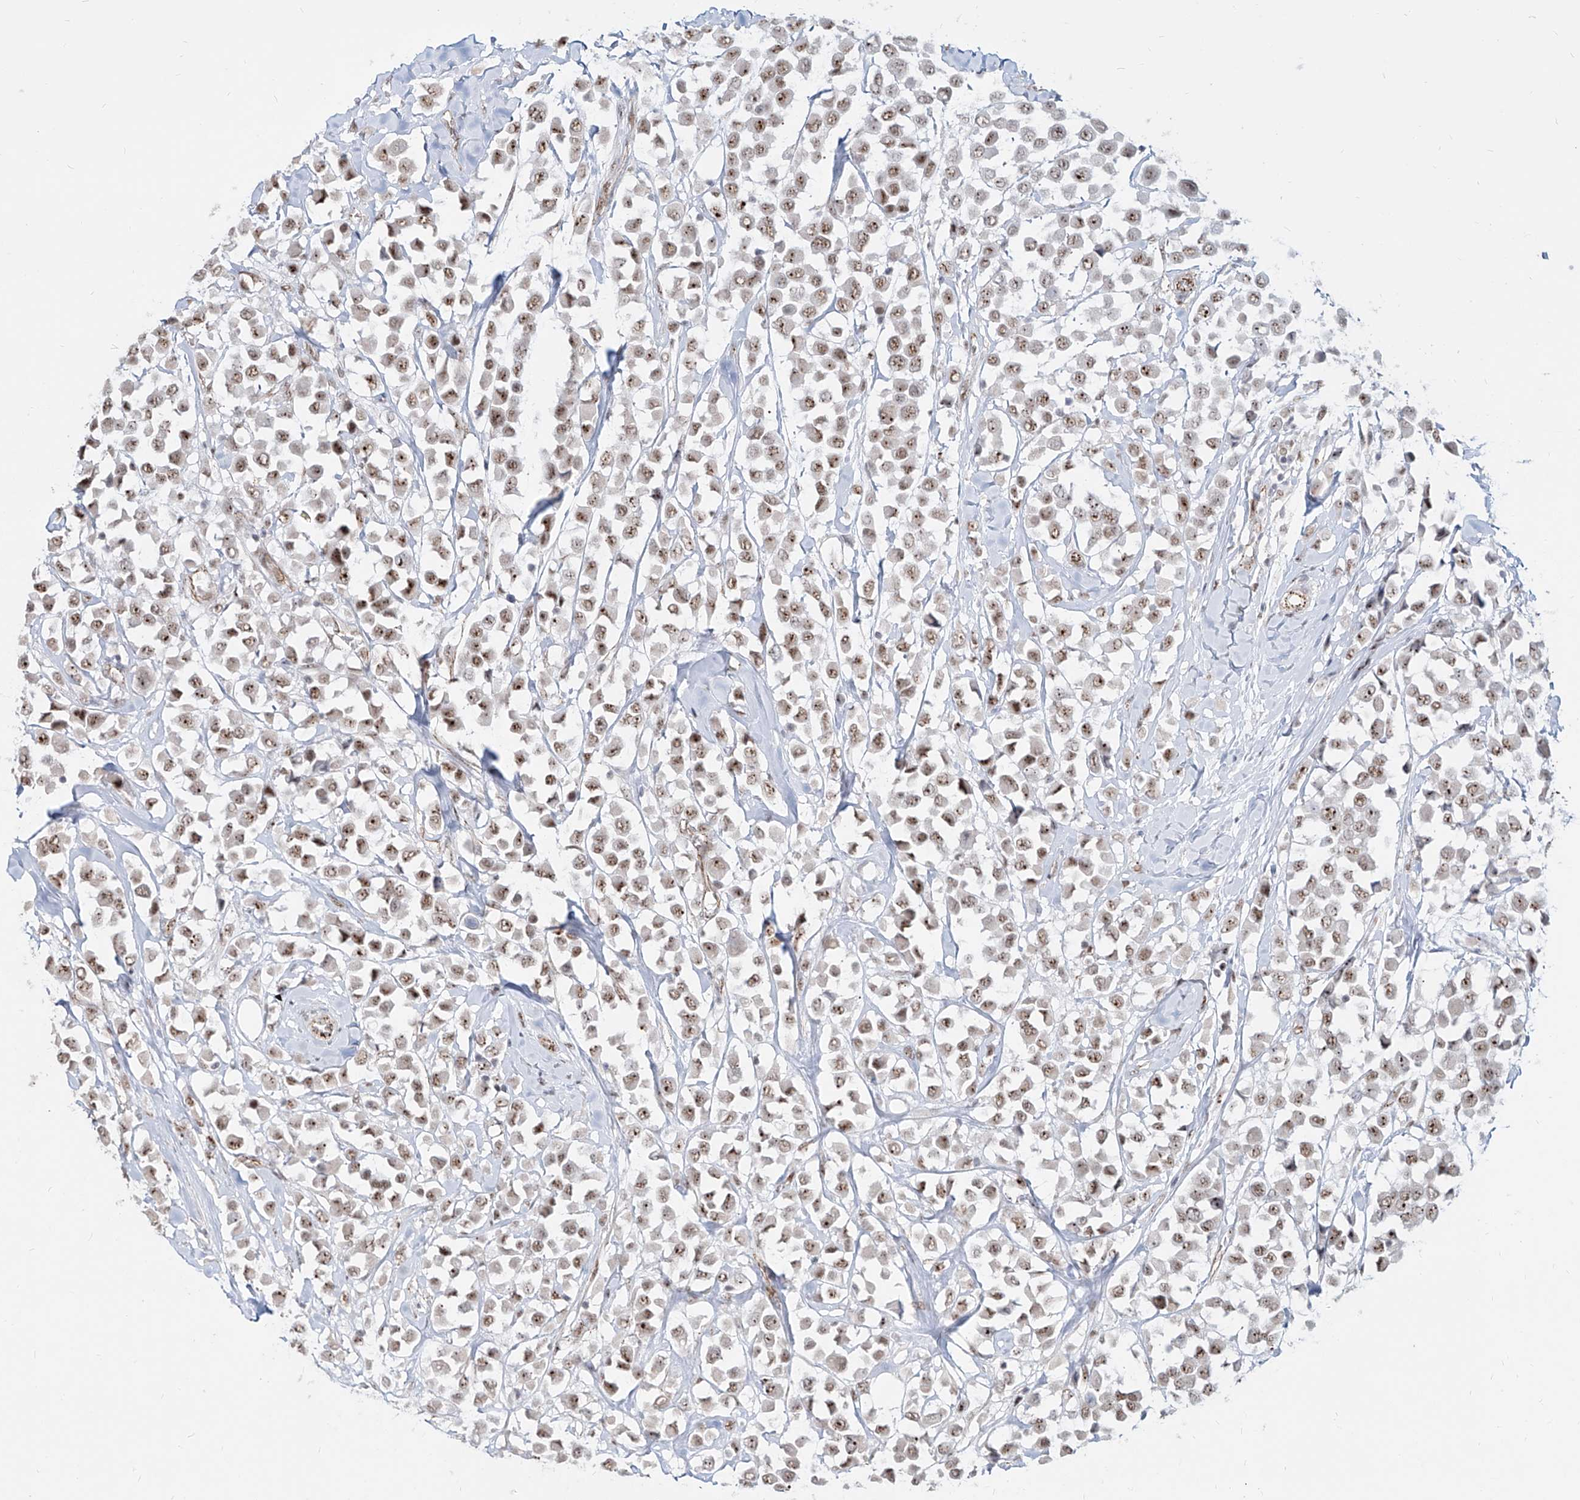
{"staining": {"intensity": "moderate", "quantity": ">75%", "location": "nuclear"}, "tissue": "breast cancer", "cell_type": "Tumor cells", "image_type": "cancer", "snomed": [{"axis": "morphology", "description": "Duct carcinoma"}, {"axis": "topography", "description": "Breast"}], "caption": "Brown immunohistochemical staining in breast cancer (infiltrating ductal carcinoma) displays moderate nuclear positivity in approximately >75% of tumor cells.", "gene": "ZNF710", "patient": {"sex": "female", "age": 61}}